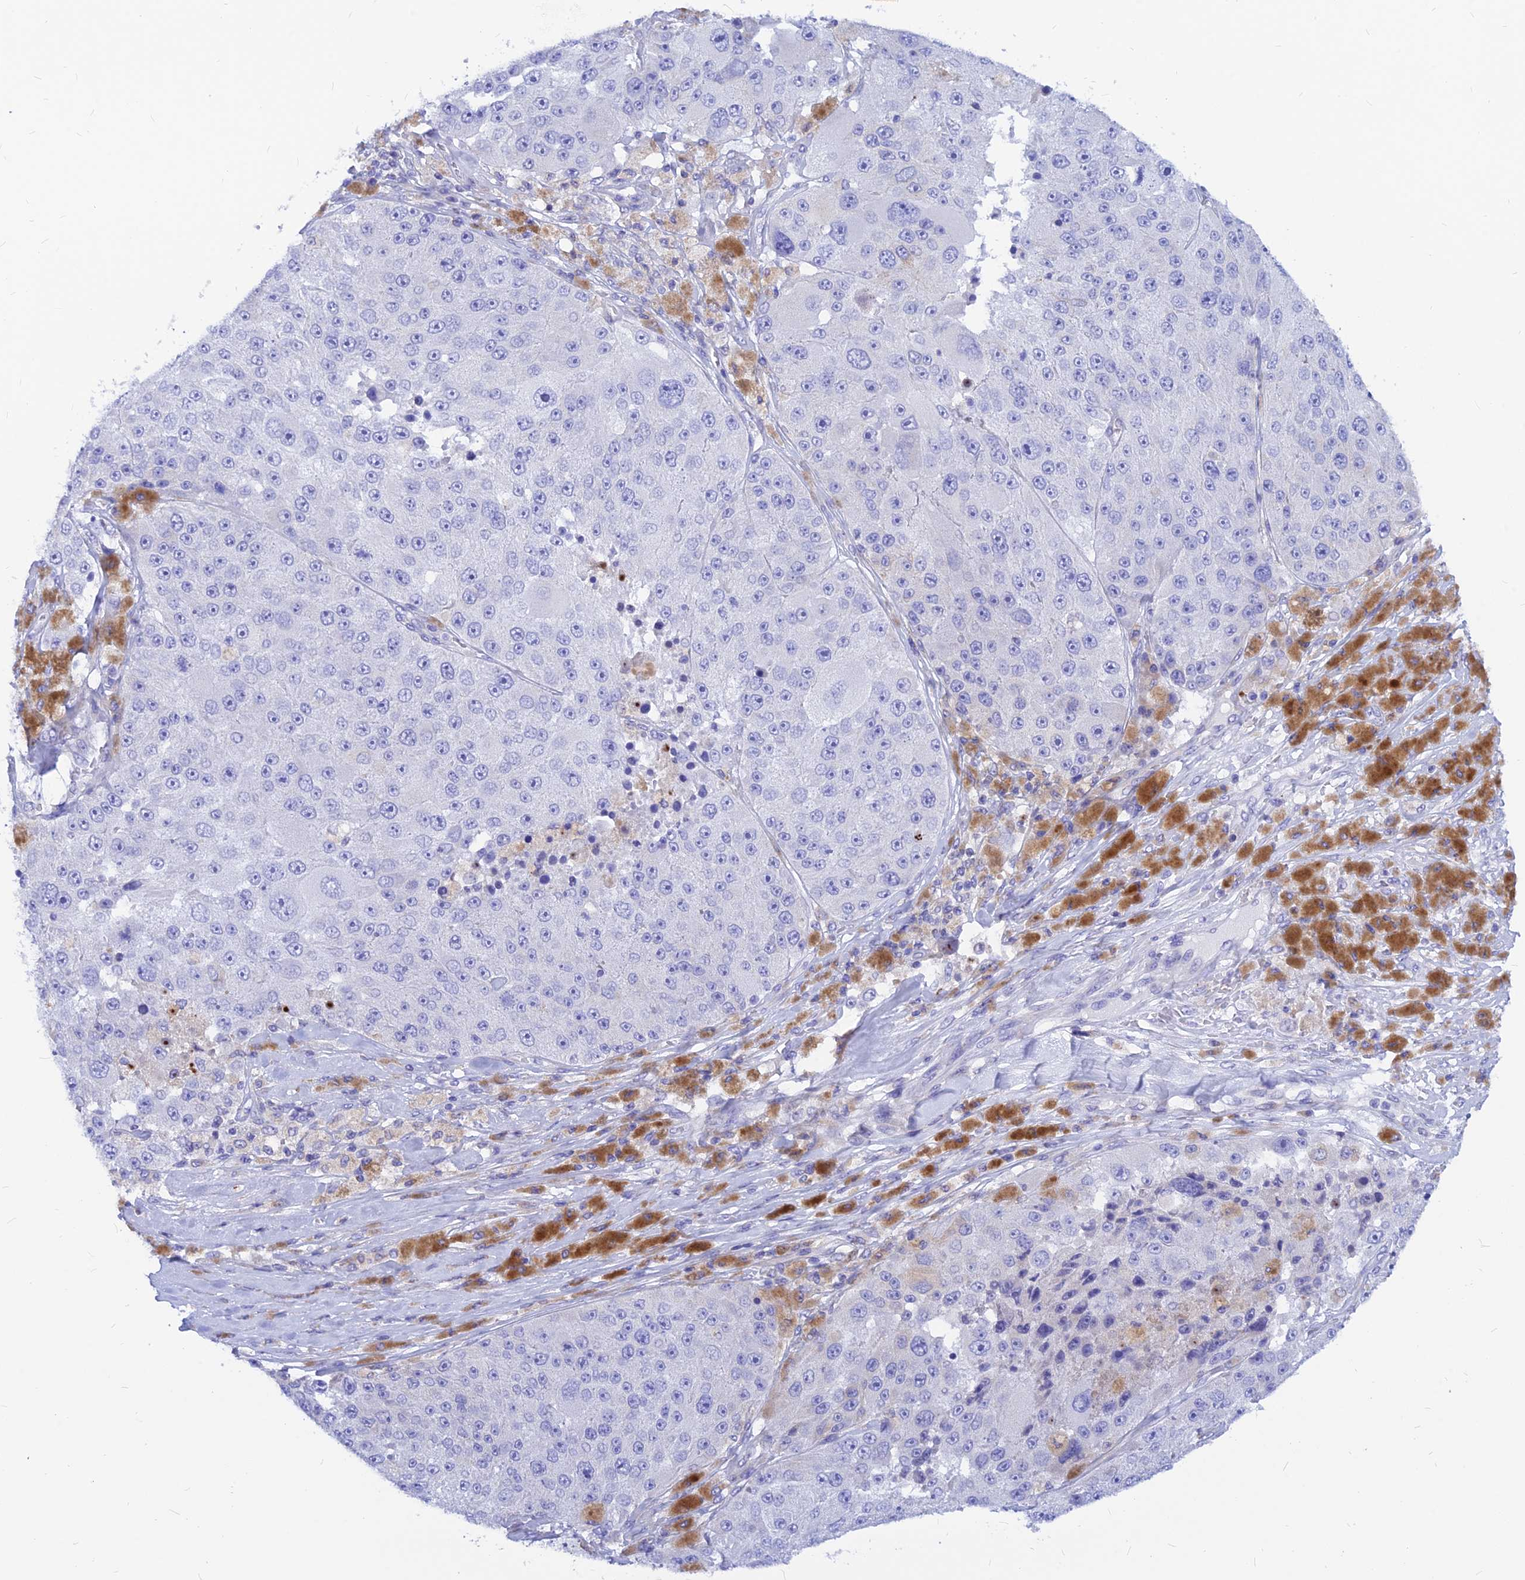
{"staining": {"intensity": "negative", "quantity": "none", "location": "none"}, "tissue": "melanoma", "cell_type": "Tumor cells", "image_type": "cancer", "snomed": [{"axis": "morphology", "description": "Malignant melanoma, Metastatic site"}, {"axis": "topography", "description": "Lymph node"}], "caption": "A photomicrograph of human malignant melanoma (metastatic site) is negative for staining in tumor cells.", "gene": "CNOT6", "patient": {"sex": "male", "age": 62}}